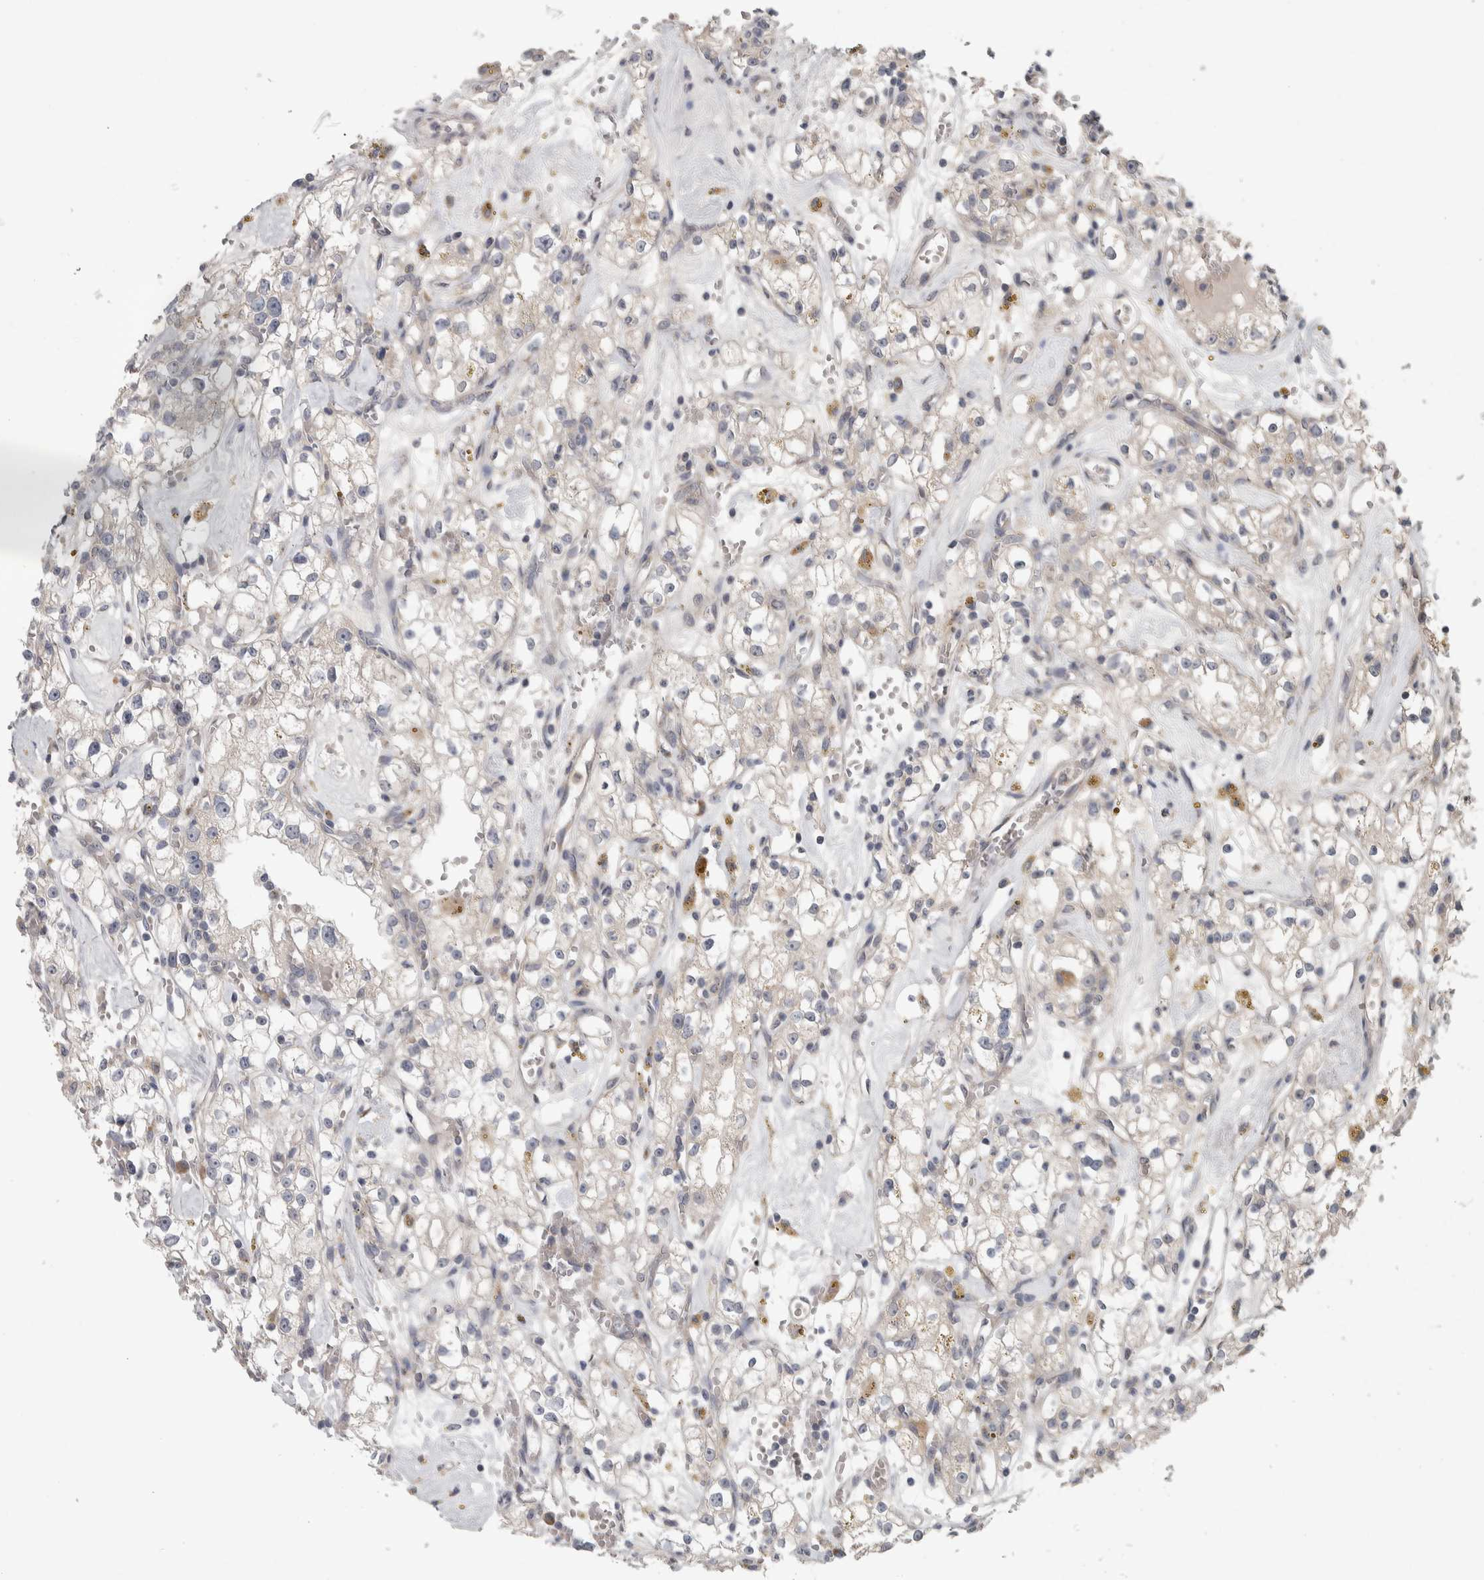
{"staining": {"intensity": "negative", "quantity": "none", "location": "none"}, "tissue": "renal cancer", "cell_type": "Tumor cells", "image_type": "cancer", "snomed": [{"axis": "morphology", "description": "Adenocarcinoma, NOS"}, {"axis": "topography", "description": "Kidney"}], "caption": "Immunohistochemistry (IHC) micrograph of renal adenocarcinoma stained for a protein (brown), which exhibits no expression in tumor cells.", "gene": "SRP68", "patient": {"sex": "male", "age": 56}}